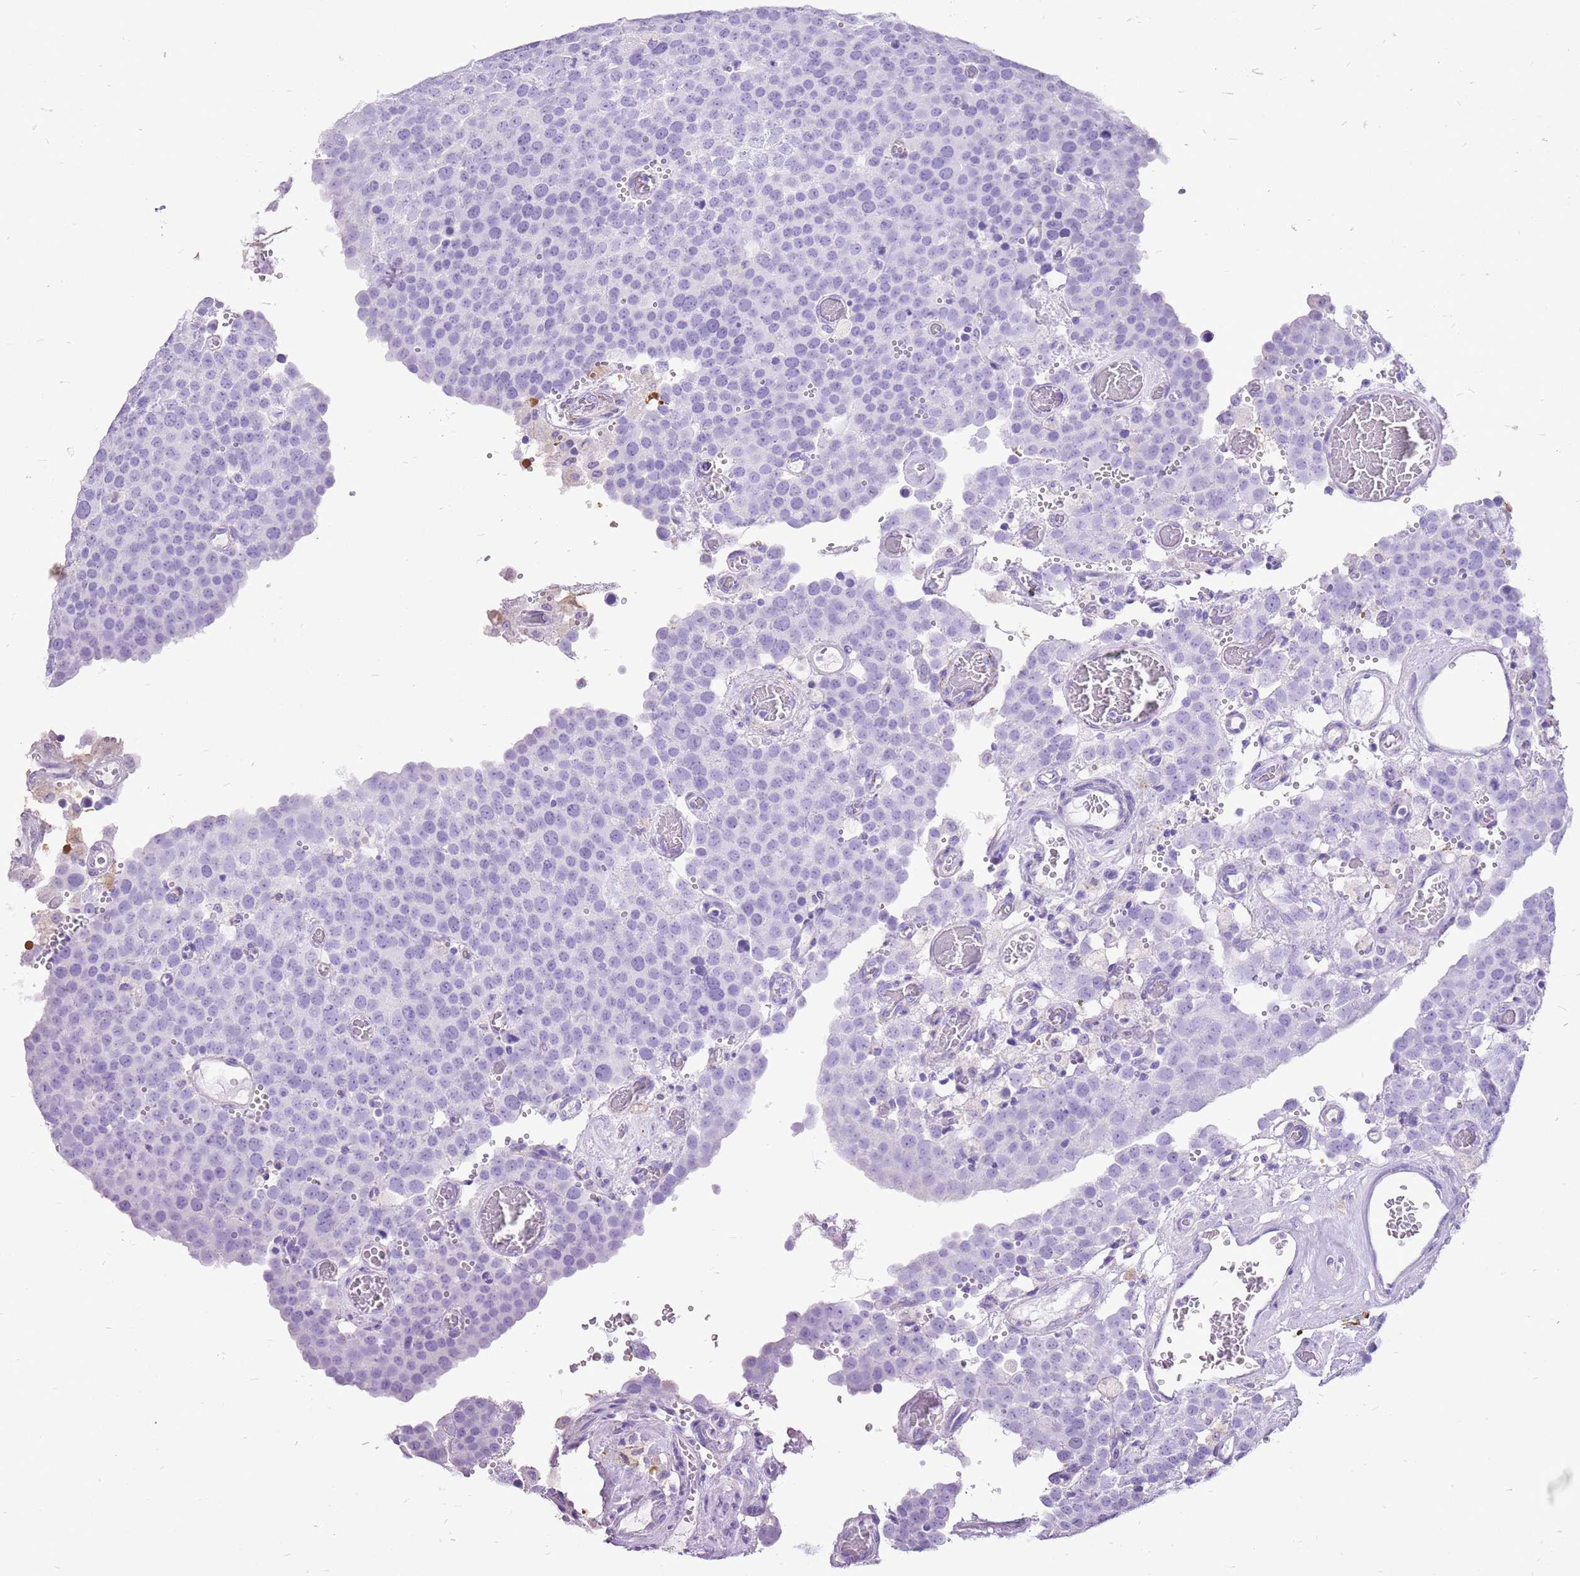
{"staining": {"intensity": "negative", "quantity": "none", "location": "none"}, "tissue": "testis cancer", "cell_type": "Tumor cells", "image_type": "cancer", "snomed": [{"axis": "morphology", "description": "Normal tissue, NOS"}, {"axis": "morphology", "description": "Seminoma, NOS"}, {"axis": "topography", "description": "Testis"}], "caption": "Immunohistochemistry of human testis cancer demonstrates no positivity in tumor cells. The staining was performed using DAB to visualize the protein expression in brown, while the nuclei were stained in blue with hematoxylin (Magnification: 20x).", "gene": "ACSS3", "patient": {"sex": "male", "age": 71}}